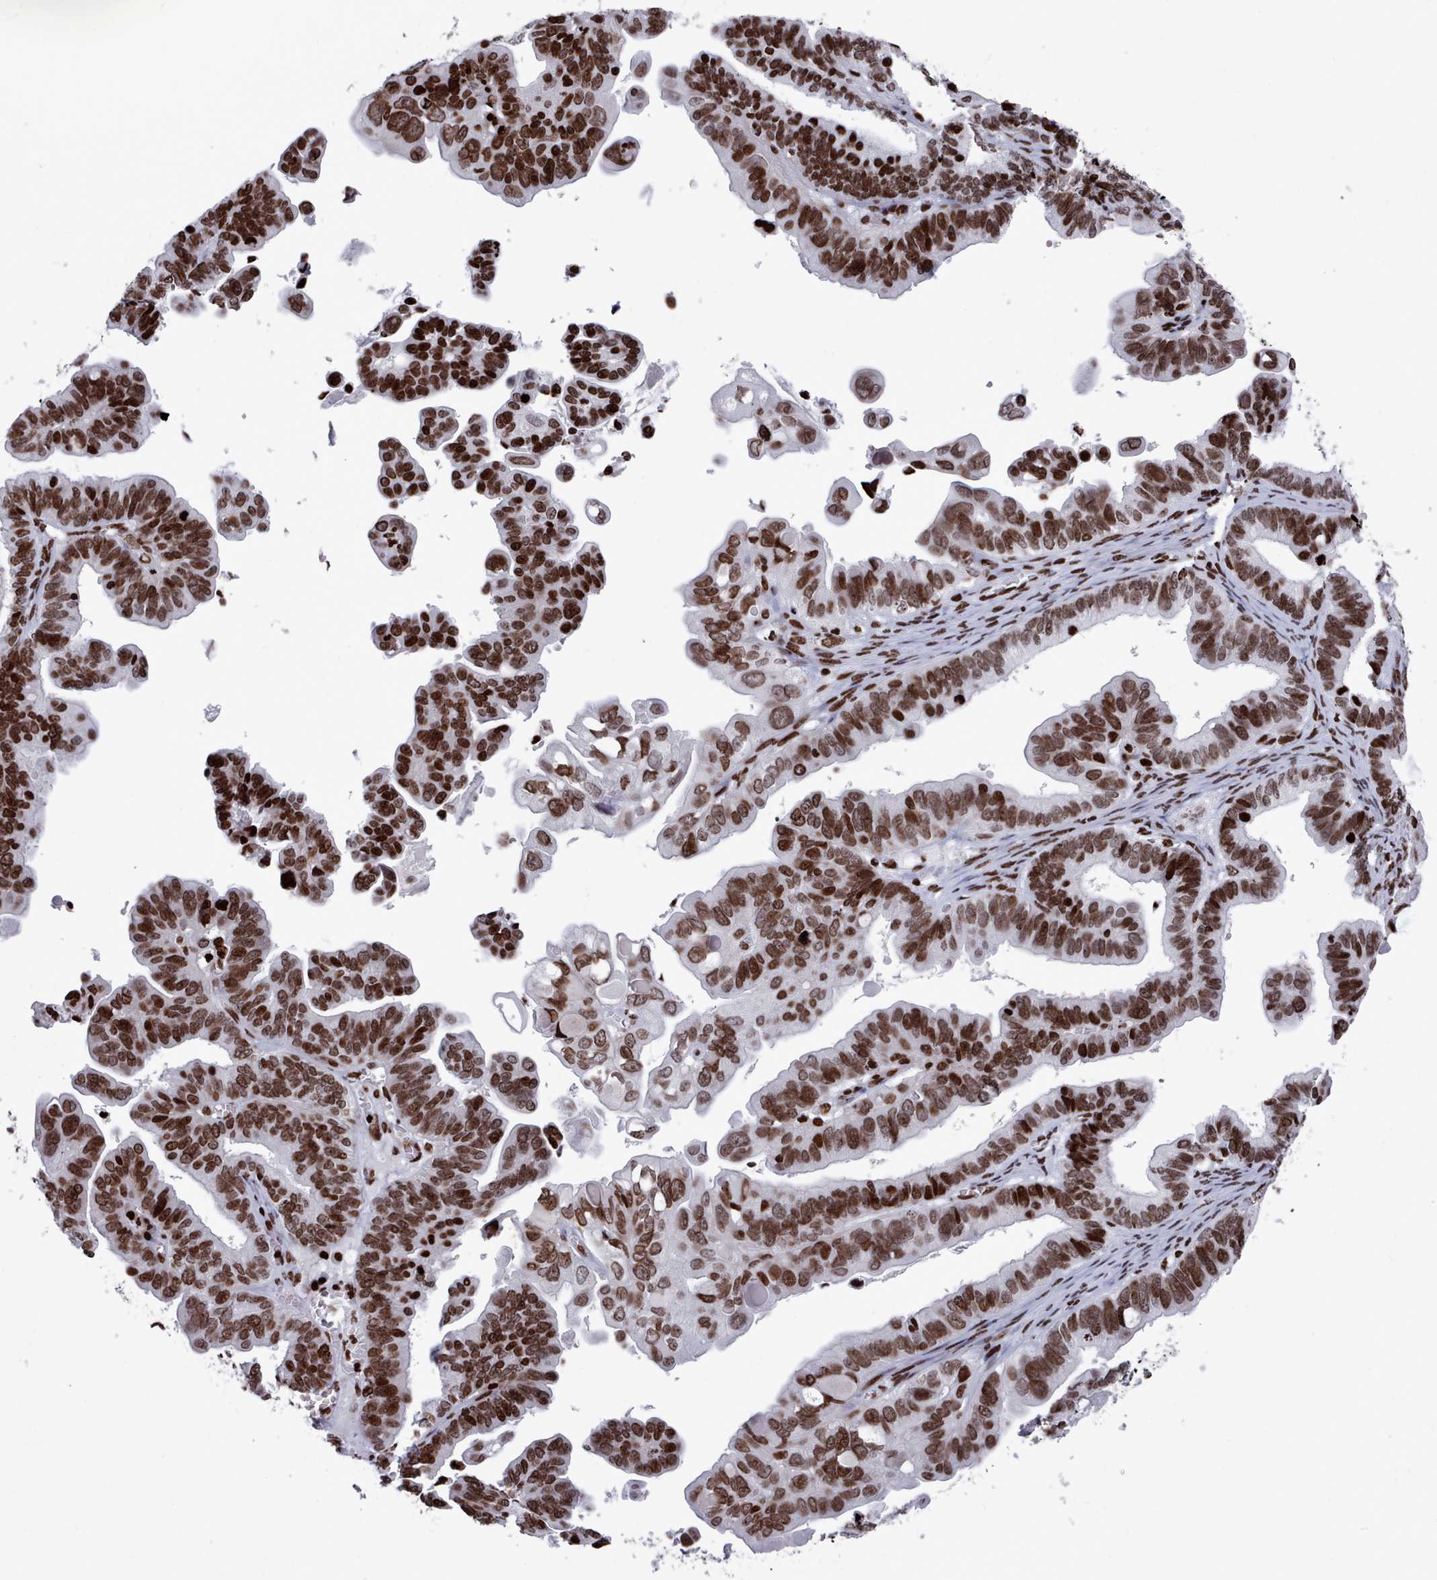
{"staining": {"intensity": "strong", "quantity": ">75%", "location": "nuclear"}, "tissue": "ovarian cancer", "cell_type": "Tumor cells", "image_type": "cancer", "snomed": [{"axis": "morphology", "description": "Cystadenocarcinoma, serous, NOS"}, {"axis": "topography", "description": "Ovary"}], "caption": "Immunohistochemistry of ovarian cancer demonstrates high levels of strong nuclear staining in about >75% of tumor cells.", "gene": "PCDHB12", "patient": {"sex": "female", "age": 56}}